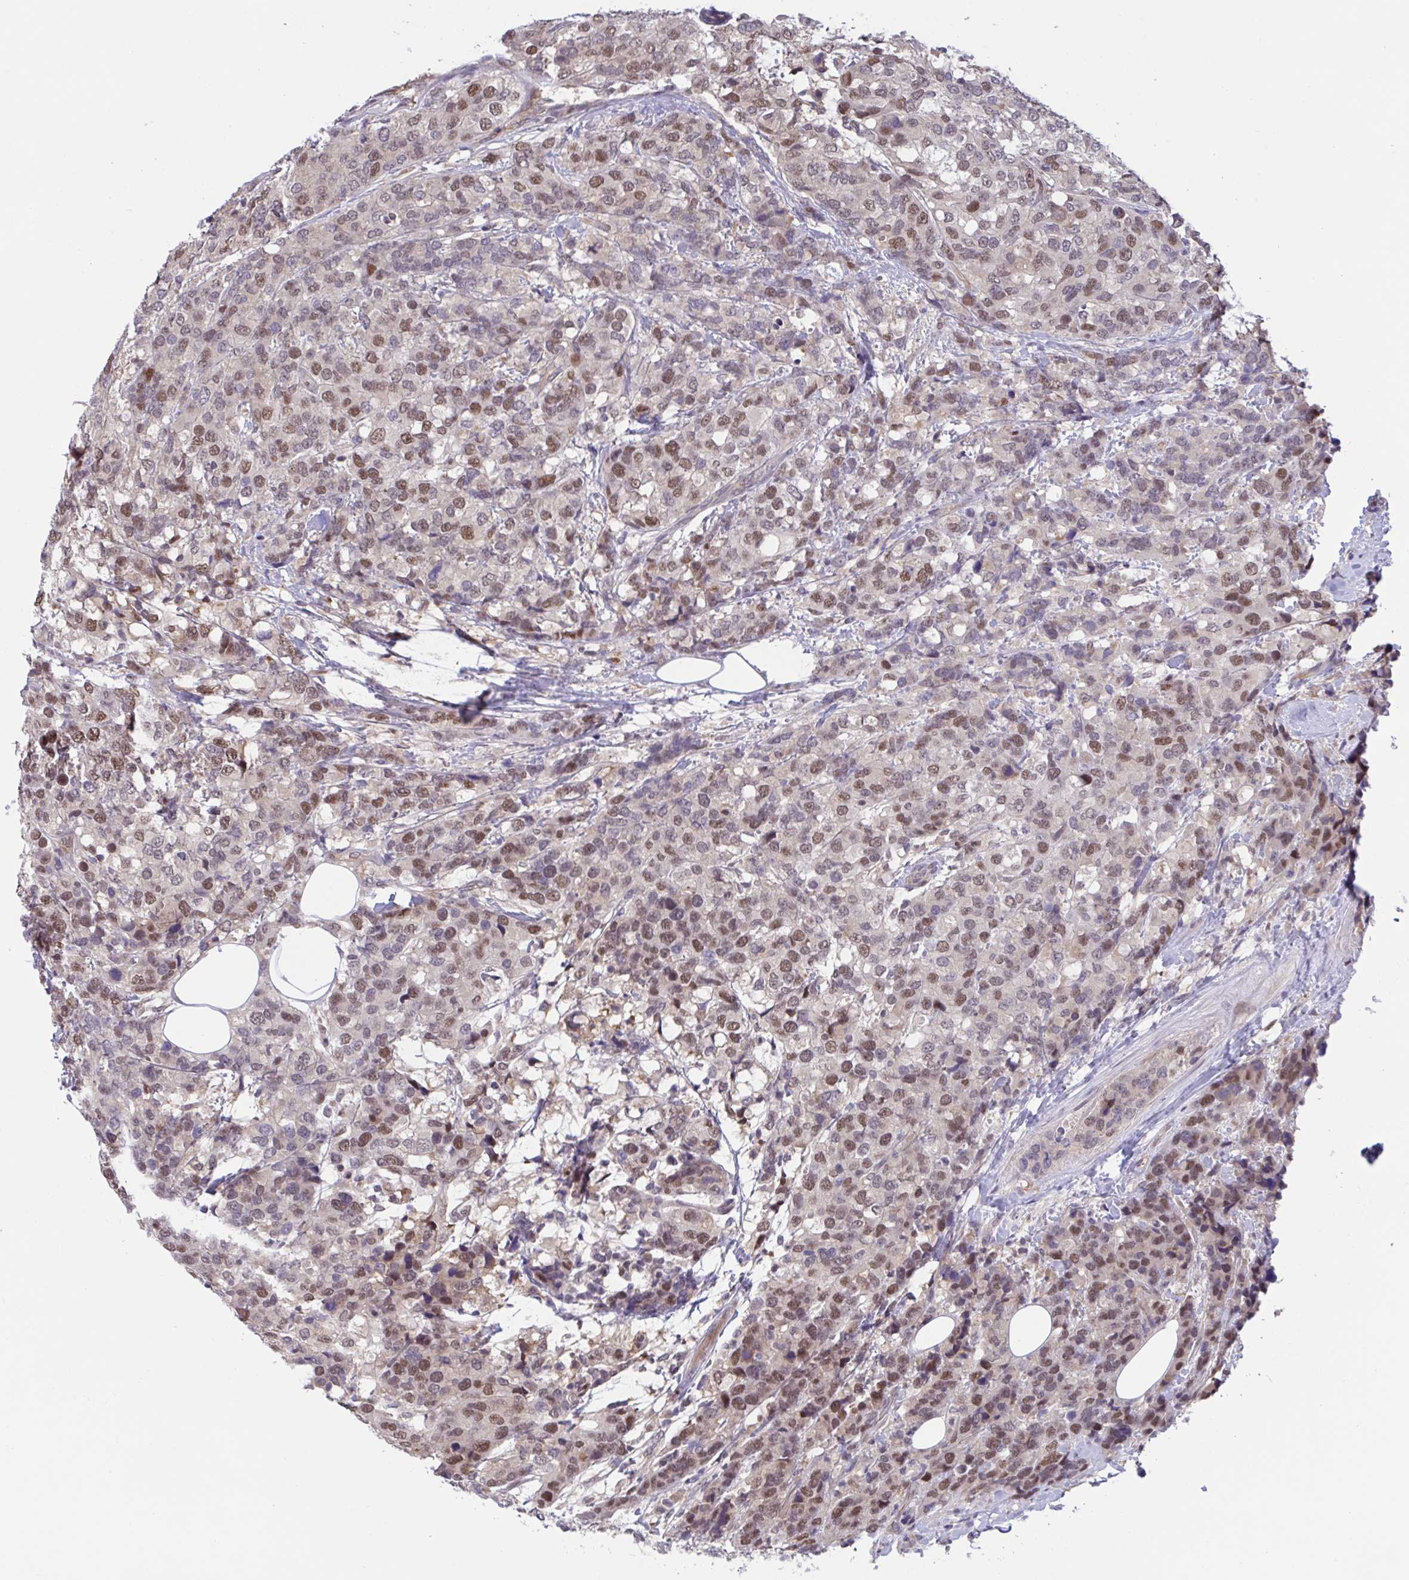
{"staining": {"intensity": "moderate", "quantity": ">75%", "location": "nuclear"}, "tissue": "breast cancer", "cell_type": "Tumor cells", "image_type": "cancer", "snomed": [{"axis": "morphology", "description": "Lobular carcinoma"}, {"axis": "topography", "description": "Breast"}], "caption": "Immunohistochemistry (IHC) staining of lobular carcinoma (breast), which displays medium levels of moderate nuclear expression in approximately >75% of tumor cells indicating moderate nuclear protein expression. The staining was performed using DAB (3,3'-diaminobenzidine) (brown) for protein detection and nuclei were counterstained in hematoxylin (blue).", "gene": "ZNF444", "patient": {"sex": "female", "age": 59}}